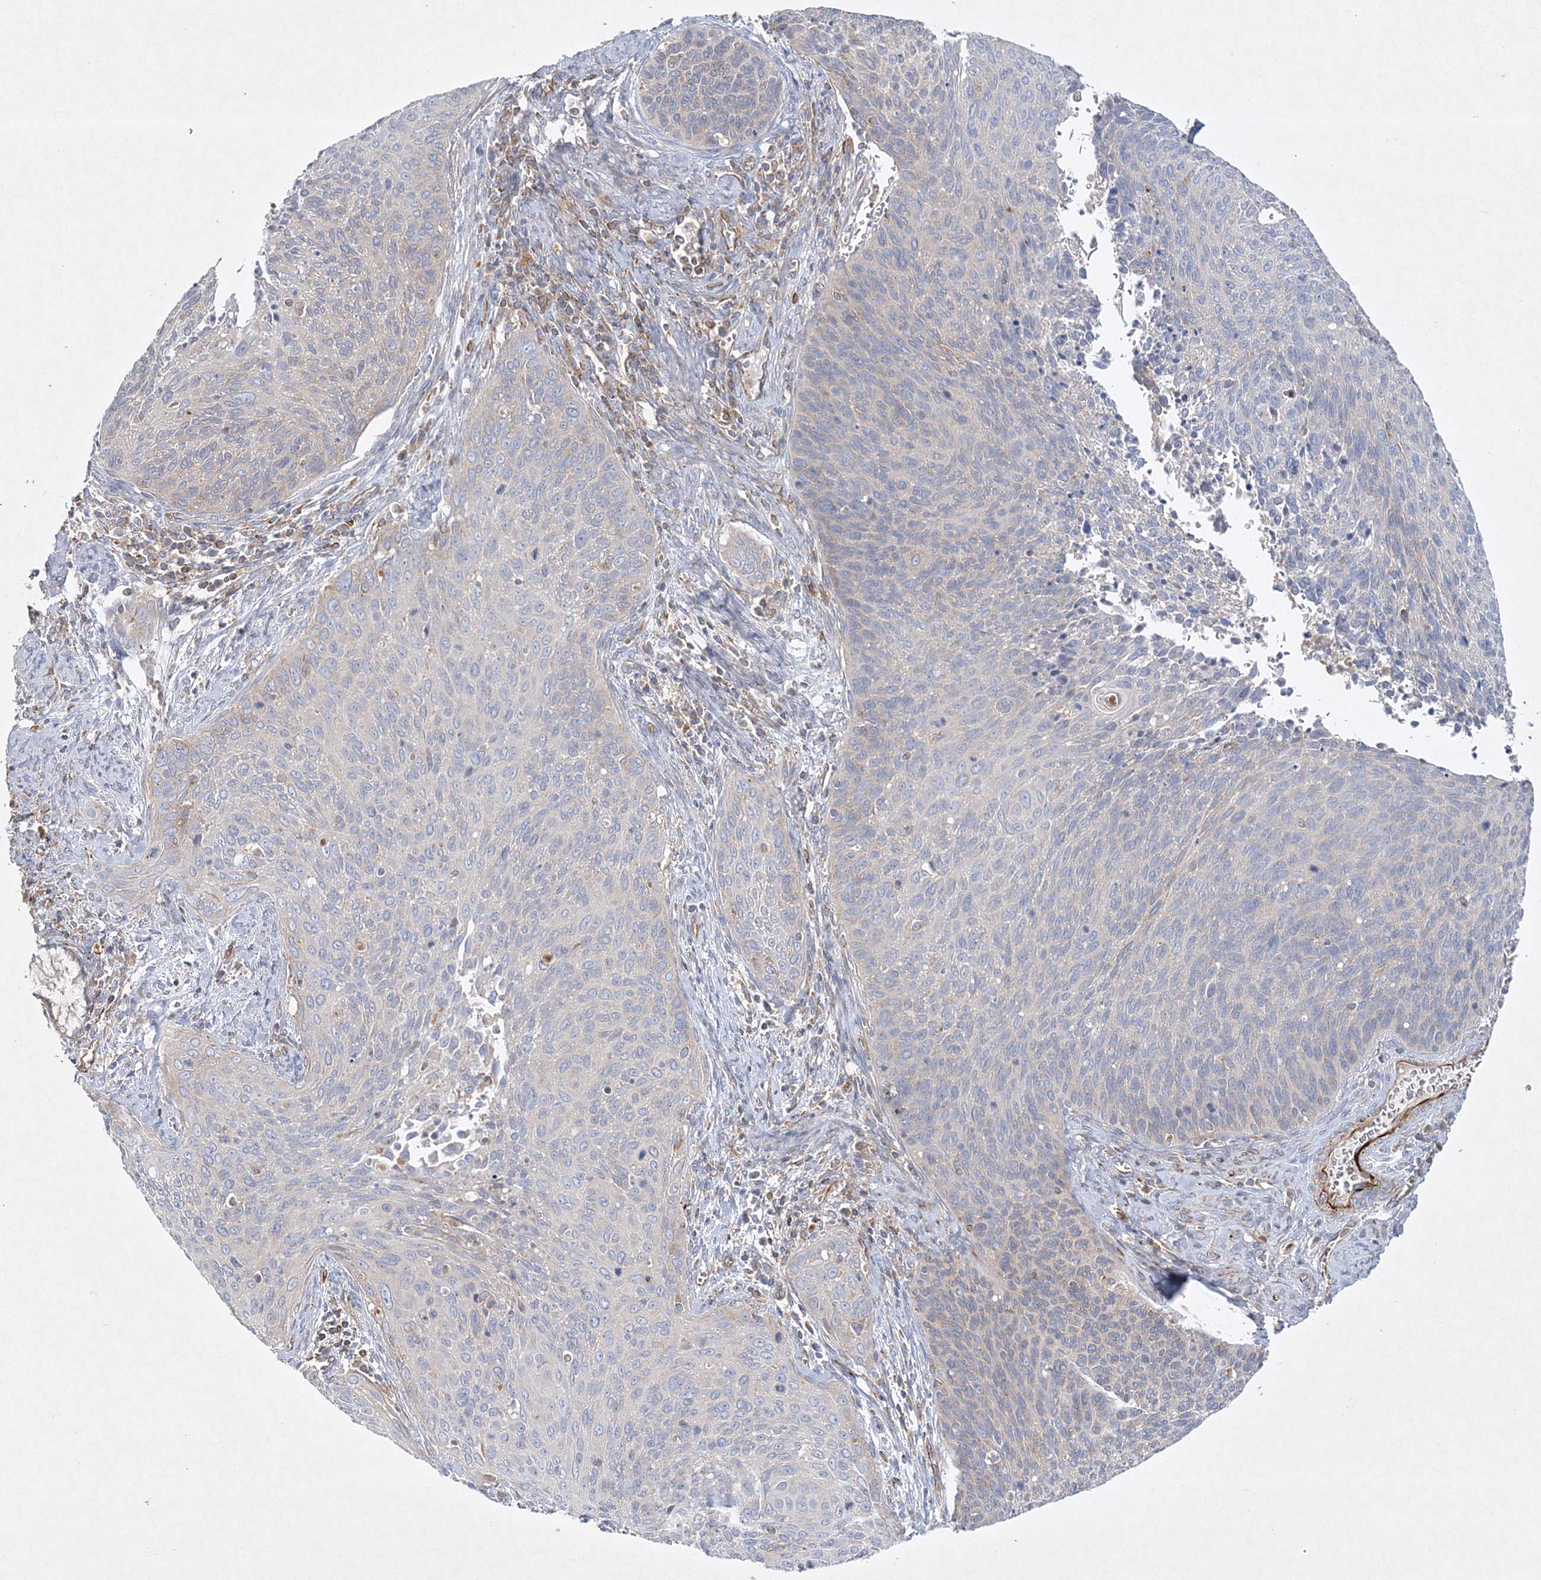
{"staining": {"intensity": "negative", "quantity": "none", "location": "none"}, "tissue": "cervical cancer", "cell_type": "Tumor cells", "image_type": "cancer", "snomed": [{"axis": "morphology", "description": "Squamous cell carcinoma, NOS"}, {"axis": "topography", "description": "Cervix"}], "caption": "Immunohistochemical staining of squamous cell carcinoma (cervical) shows no significant staining in tumor cells.", "gene": "WDR37", "patient": {"sex": "female", "age": 55}}